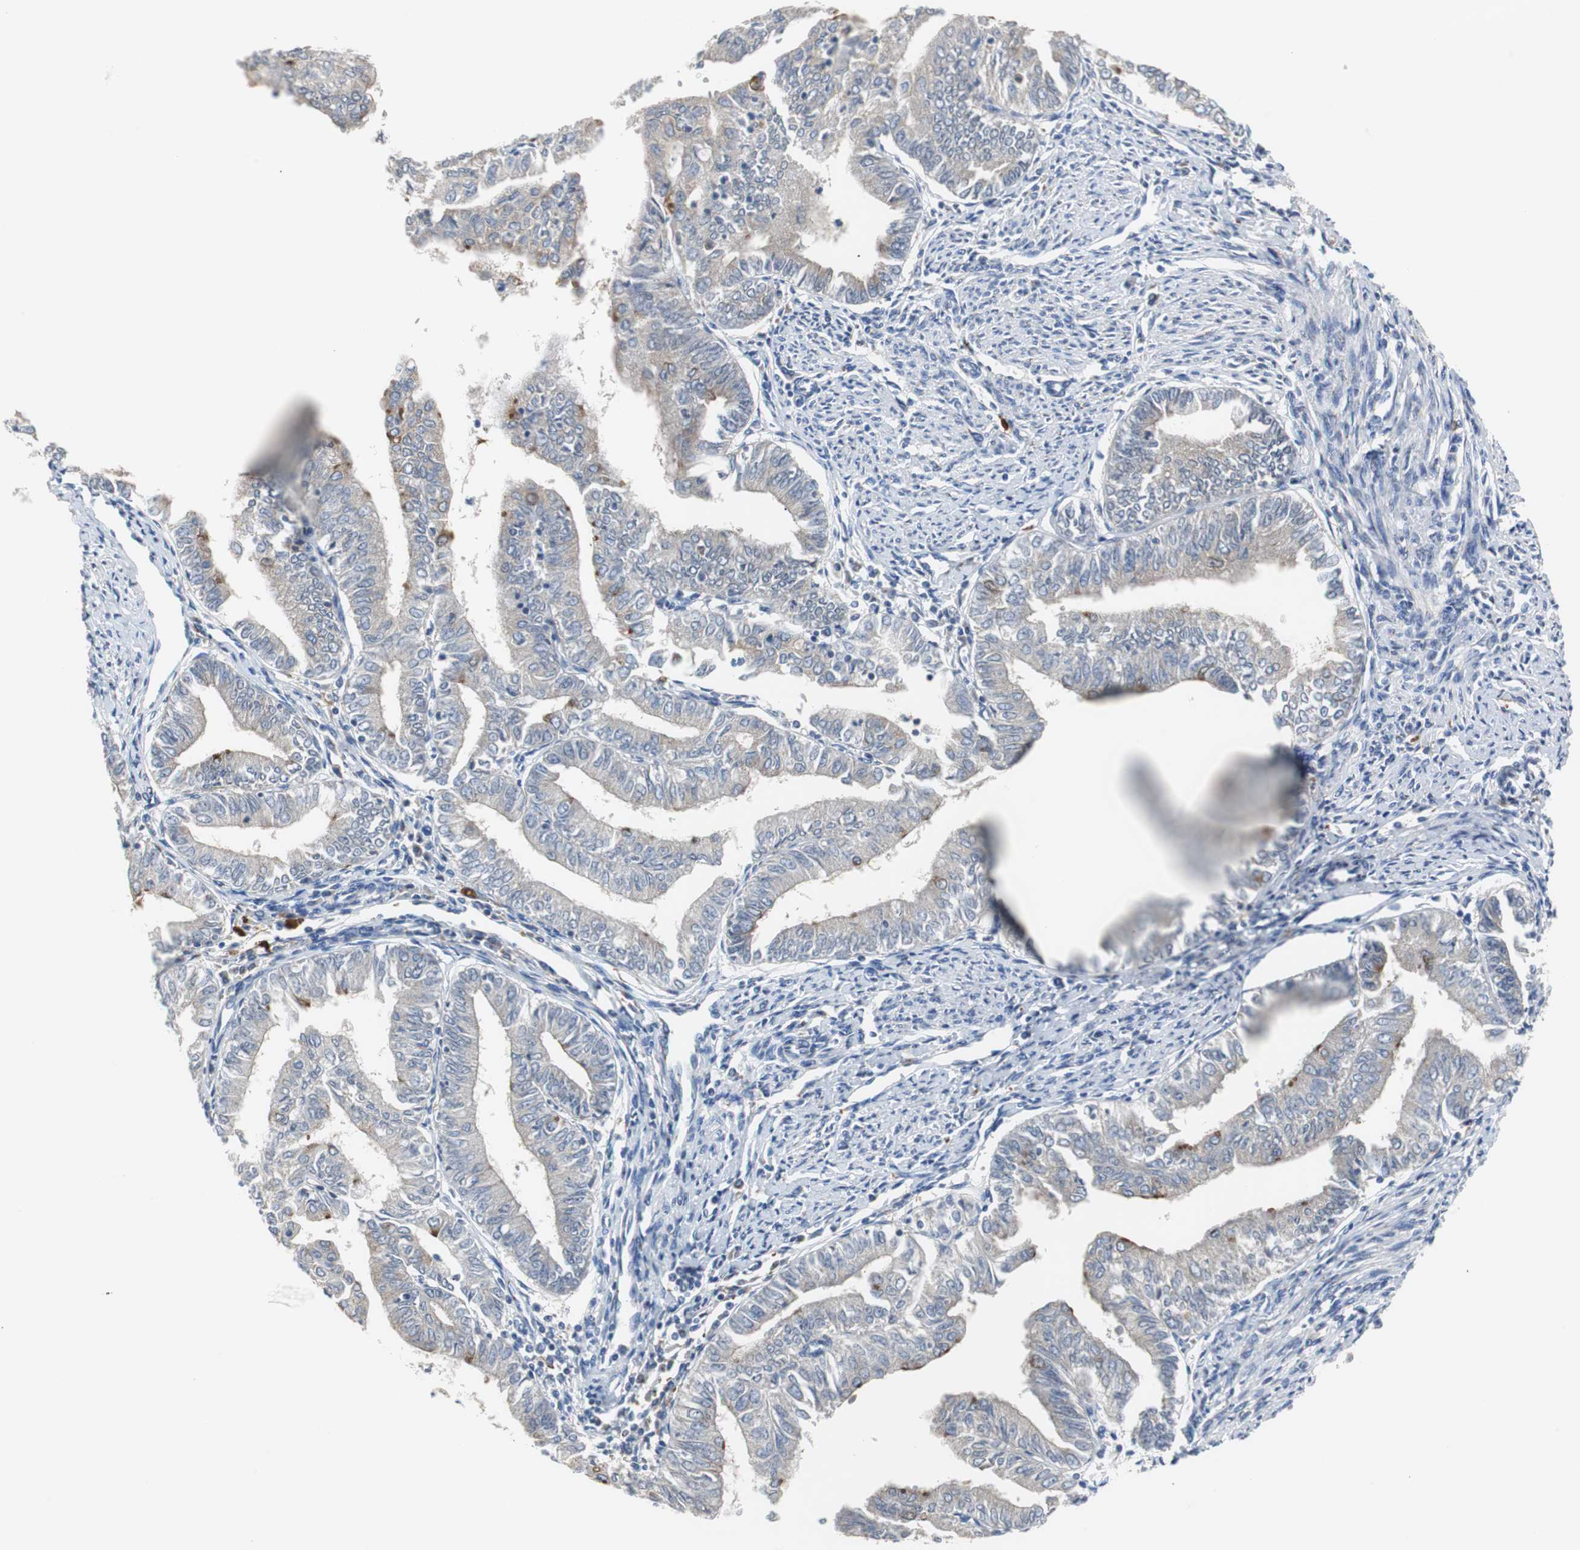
{"staining": {"intensity": "weak", "quantity": "25%-75%", "location": "cytoplasmic/membranous"}, "tissue": "endometrial cancer", "cell_type": "Tumor cells", "image_type": "cancer", "snomed": [{"axis": "morphology", "description": "Adenocarcinoma, NOS"}, {"axis": "topography", "description": "Endometrium"}], "caption": "The image demonstrates staining of endometrial cancer (adenocarcinoma), revealing weak cytoplasmic/membranous protein expression (brown color) within tumor cells. The protein of interest is shown in brown color, while the nuclei are stained blue.", "gene": "CALB2", "patient": {"sex": "female", "age": 66}}